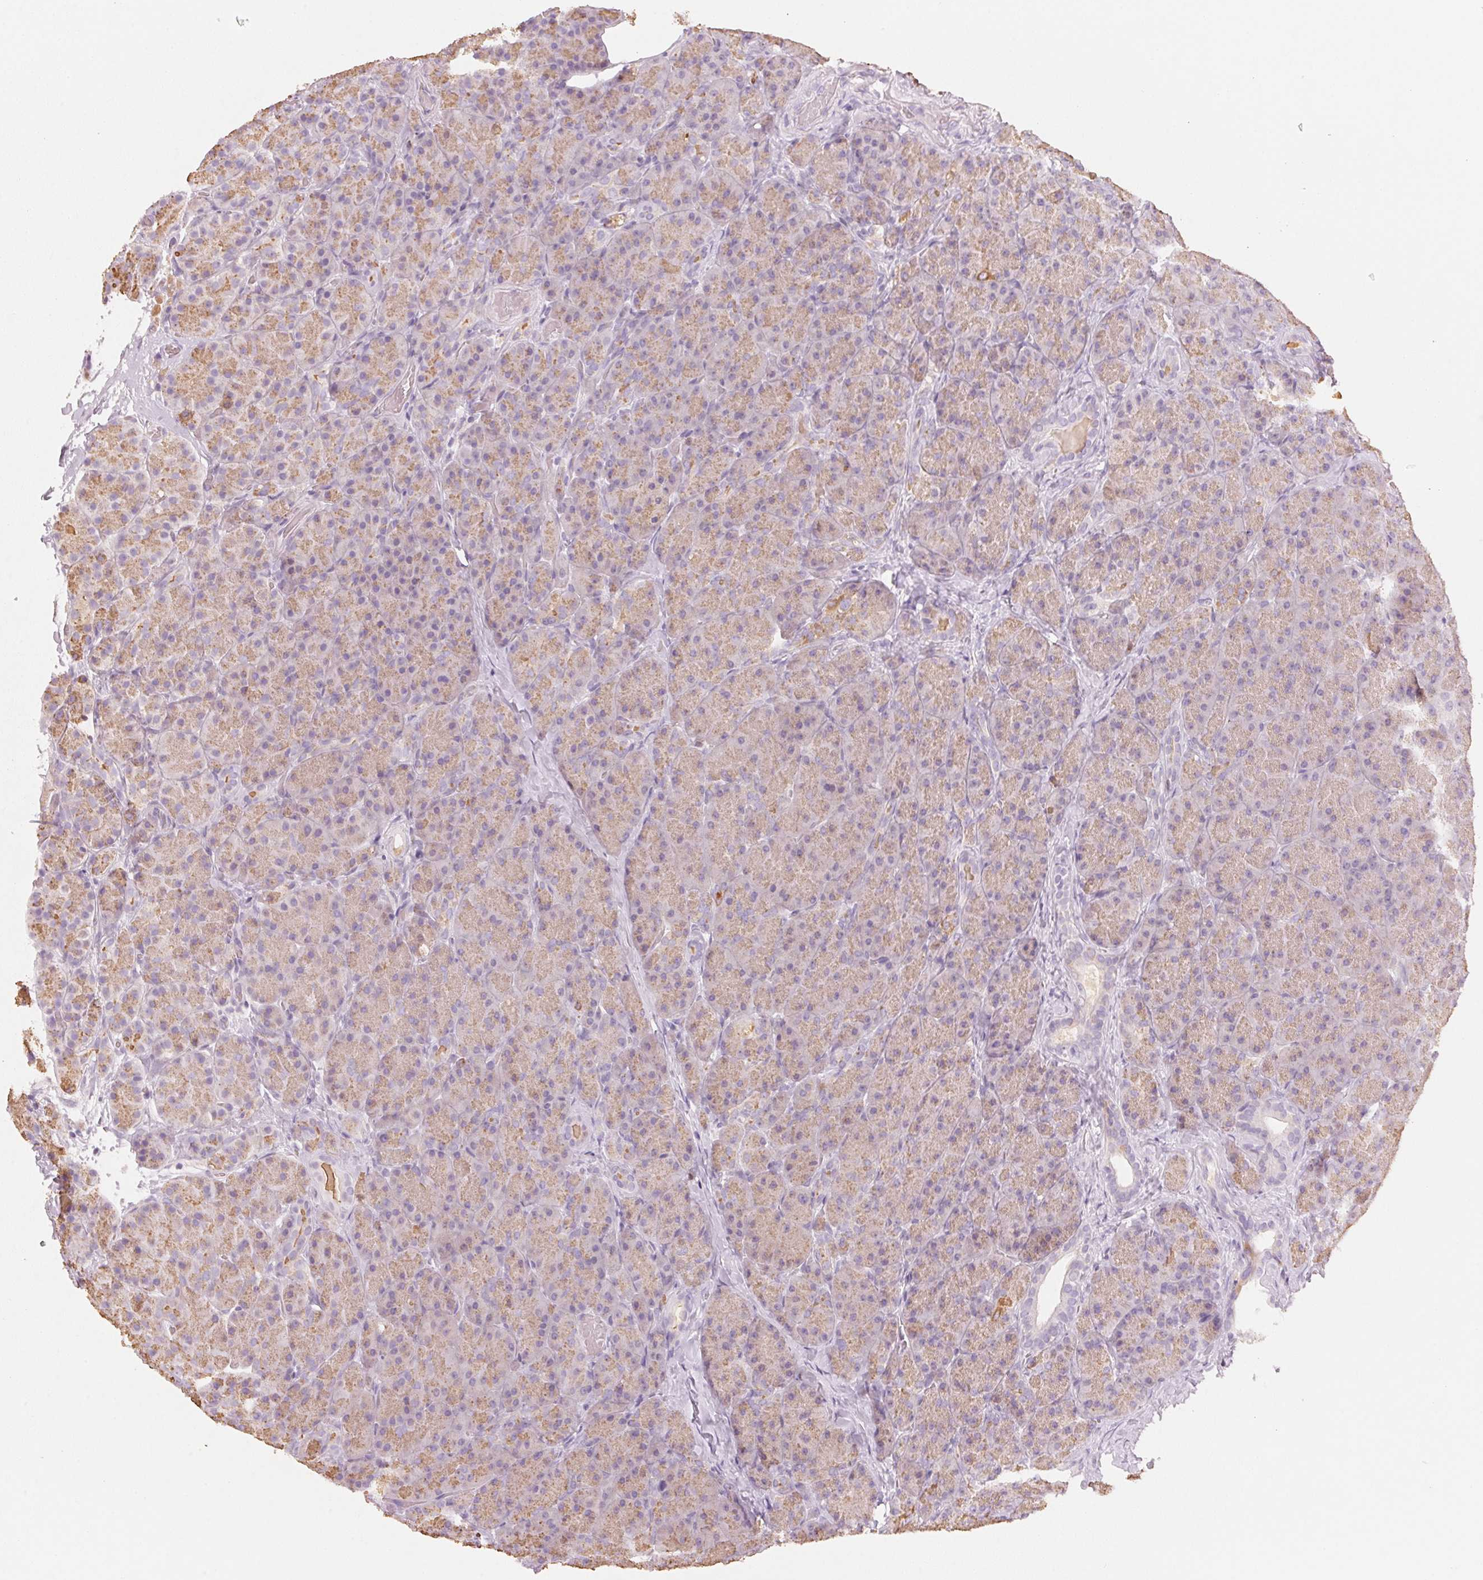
{"staining": {"intensity": "weak", "quantity": ">75%", "location": "cytoplasmic/membranous"}, "tissue": "pancreas", "cell_type": "Exocrine glandular cells", "image_type": "normal", "snomed": [{"axis": "morphology", "description": "Normal tissue, NOS"}, {"axis": "topography", "description": "Pancreas"}], "caption": "A high-resolution photomicrograph shows IHC staining of unremarkable pancreas, which shows weak cytoplasmic/membranous staining in about >75% of exocrine glandular cells. (DAB IHC with brightfield microscopy, high magnification).", "gene": "HOXB13", "patient": {"sex": "male", "age": 57}}